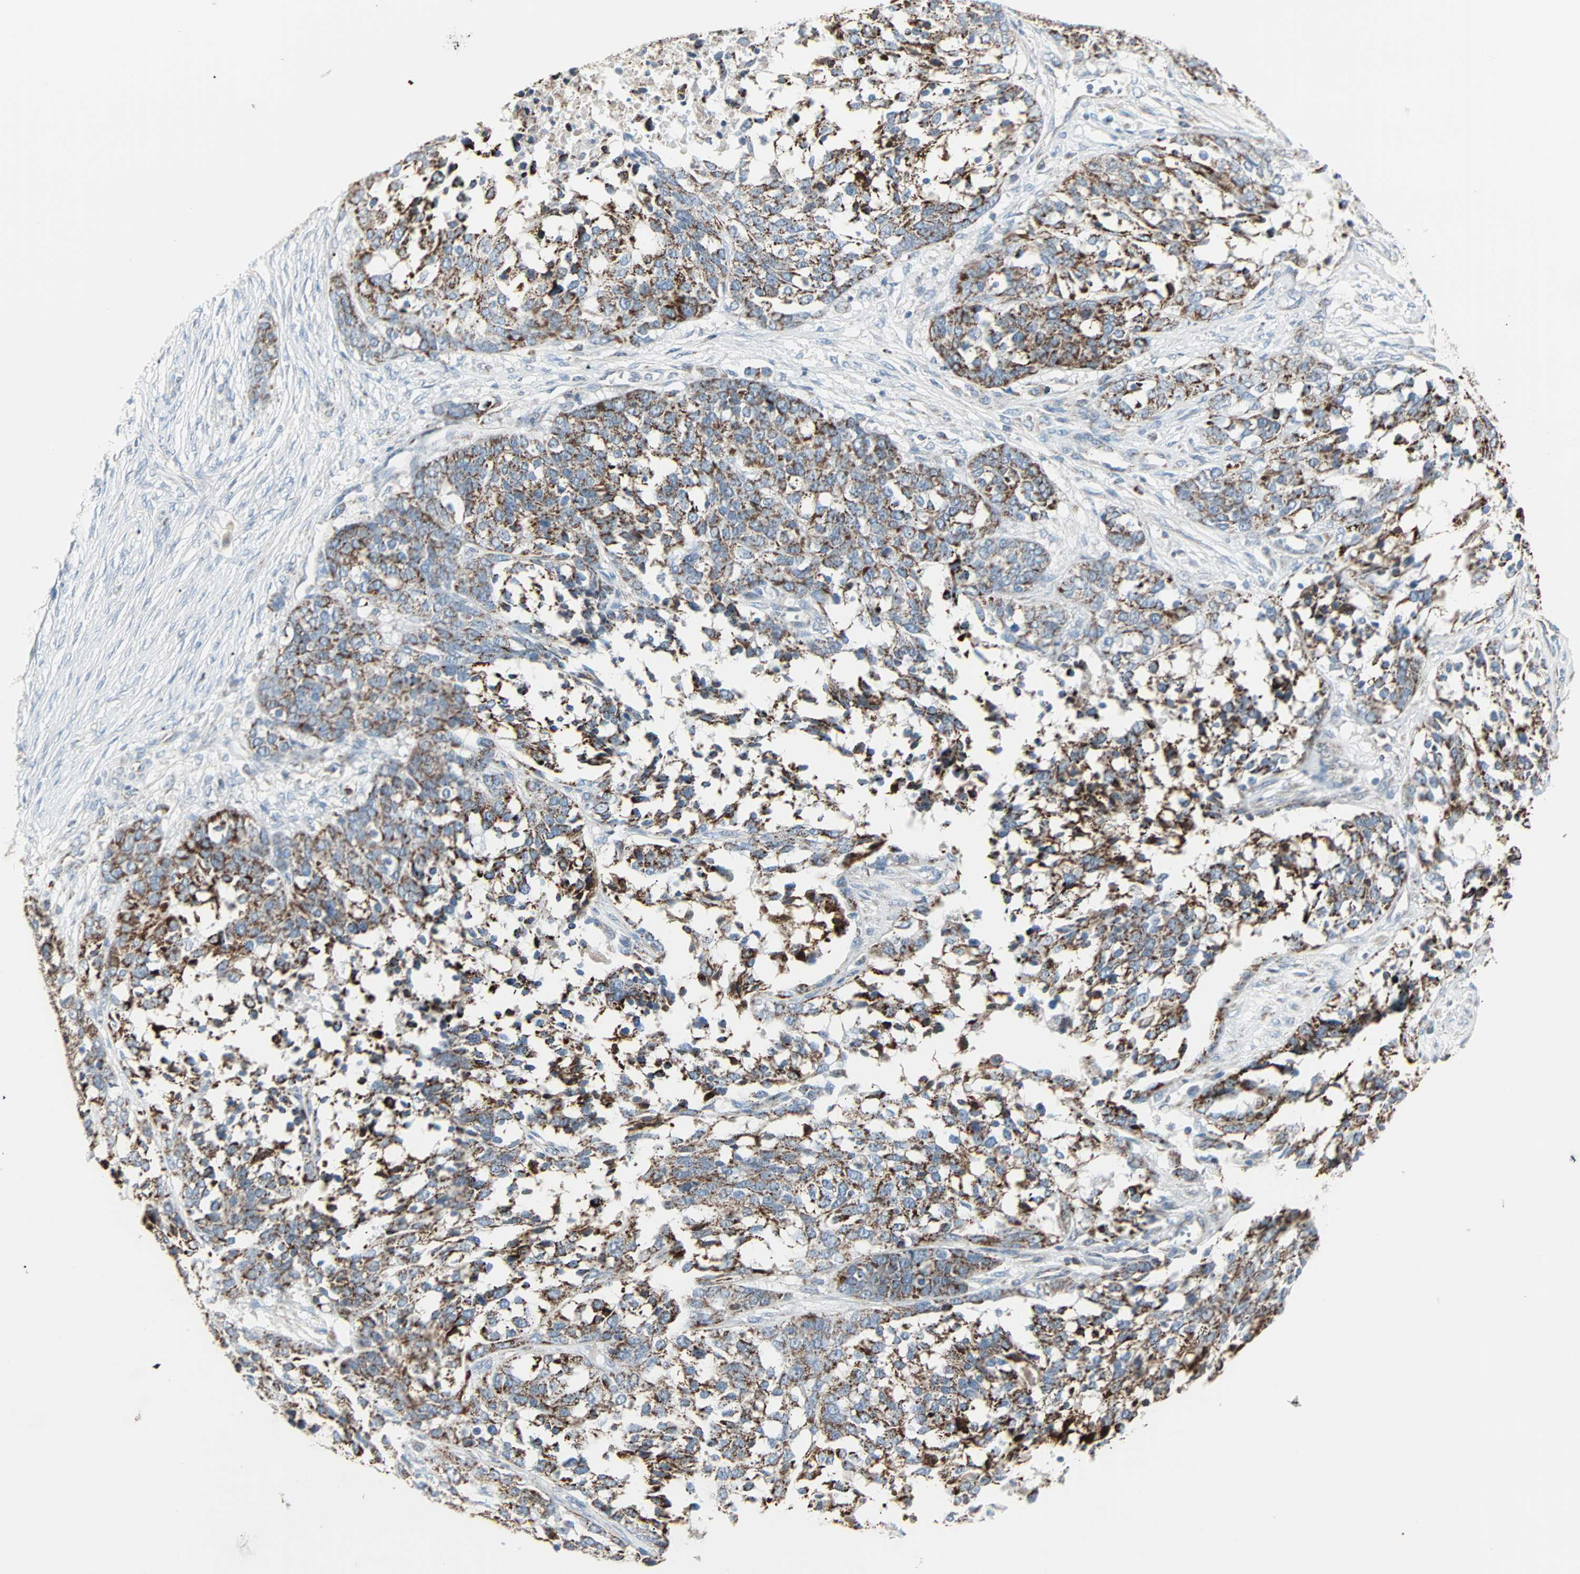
{"staining": {"intensity": "moderate", "quantity": "25%-75%", "location": "cytoplasmic/membranous"}, "tissue": "ovarian cancer", "cell_type": "Tumor cells", "image_type": "cancer", "snomed": [{"axis": "morphology", "description": "Cystadenocarcinoma, serous, NOS"}, {"axis": "topography", "description": "Ovary"}], "caption": "Brown immunohistochemical staining in ovarian cancer (serous cystadenocarcinoma) shows moderate cytoplasmic/membranous positivity in approximately 25%-75% of tumor cells.", "gene": "IDH2", "patient": {"sex": "female", "age": 44}}